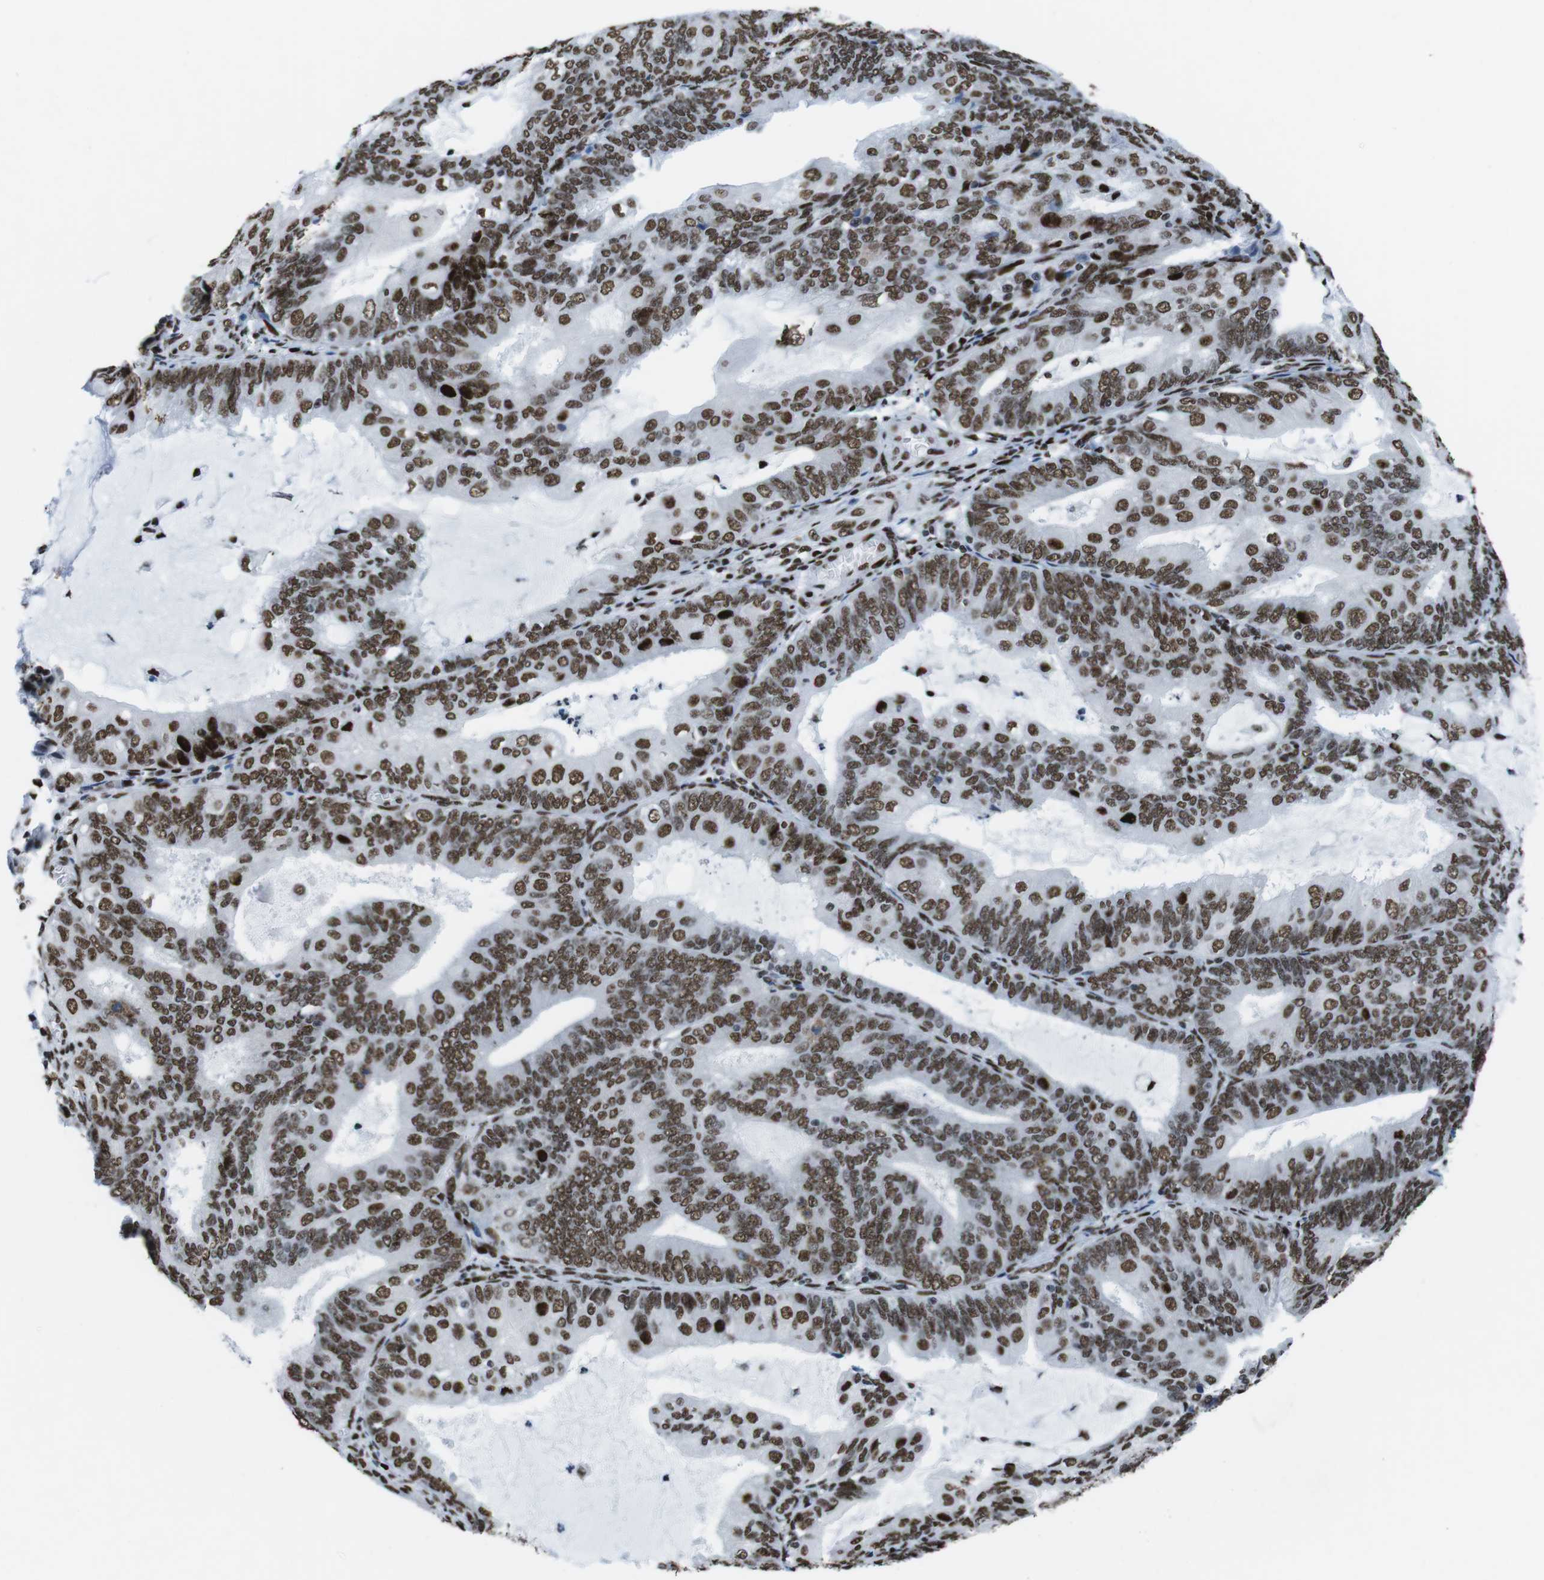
{"staining": {"intensity": "moderate", "quantity": ">75%", "location": "nuclear"}, "tissue": "endometrial cancer", "cell_type": "Tumor cells", "image_type": "cancer", "snomed": [{"axis": "morphology", "description": "Adenocarcinoma, NOS"}, {"axis": "topography", "description": "Endometrium"}], "caption": "Immunohistochemical staining of endometrial cancer (adenocarcinoma) displays moderate nuclear protein staining in approximately >75% of tumor cells.", "gene": "CITED2", "patient": {"sex": "female", "age": 81}}